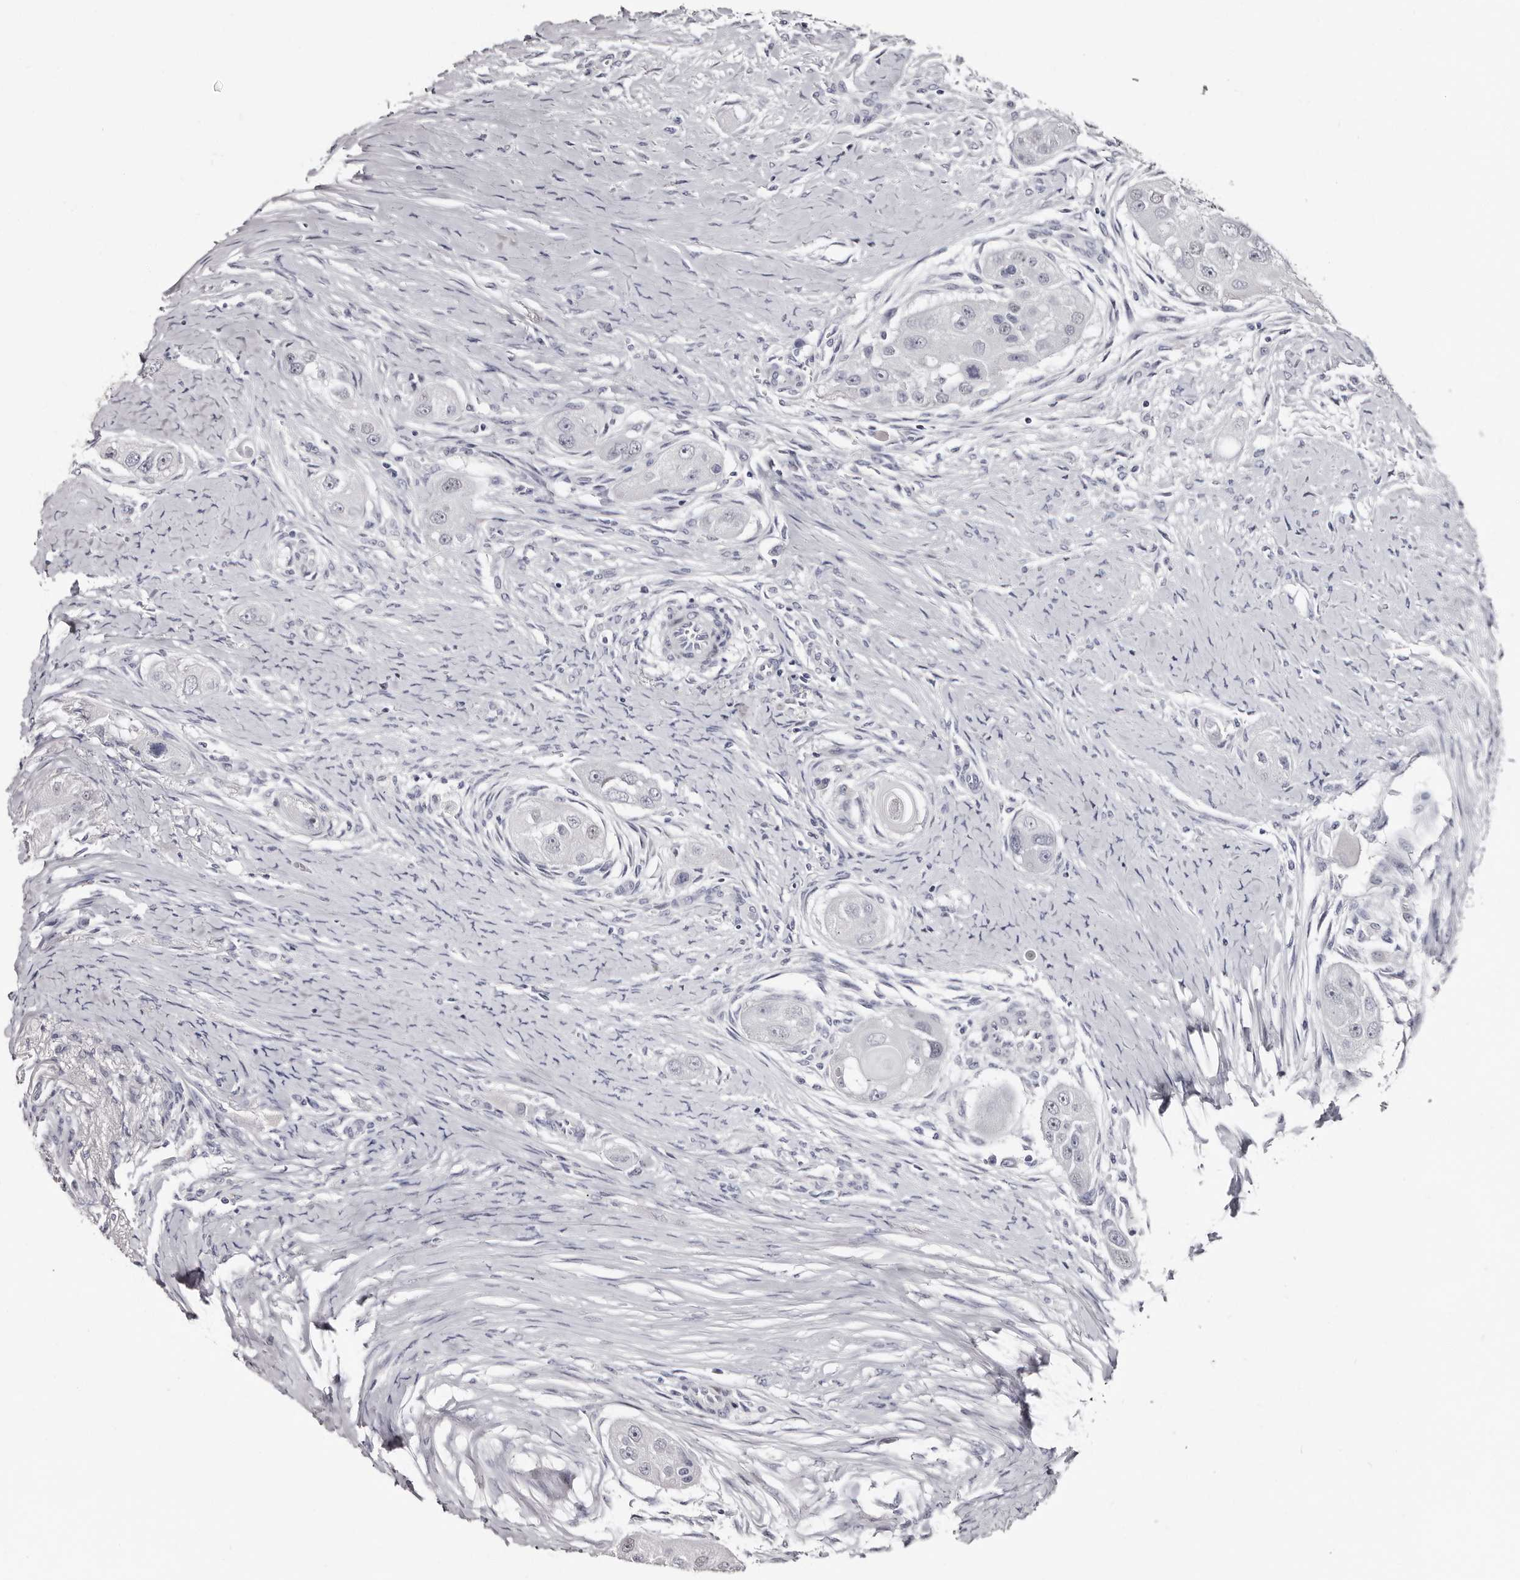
{"staining": {"intensity": "negative", "quantity": "none", "location": "none"}, "tissue": "head and neck cancer", "cell_type": "Tumor cells", "image_type": "cancer", "snomed": [{"axis": "morphology", "description": "Normal tissue, NOS"}, {"axis": "morphology", "description": "Squamous cell carcinoma, NOS"}, {"axis": "topography", "description": "Skeletal muscle"}, {"axis": "topography", "description": "Head-Neck"}], "caption": "Head and neck cancer (squamous cell carcinoma) stained for a protein using IHC displays no positivity tumor cells.", "gene": "TBC1D22B", "patient": {"sex": "male", "age": 51}}